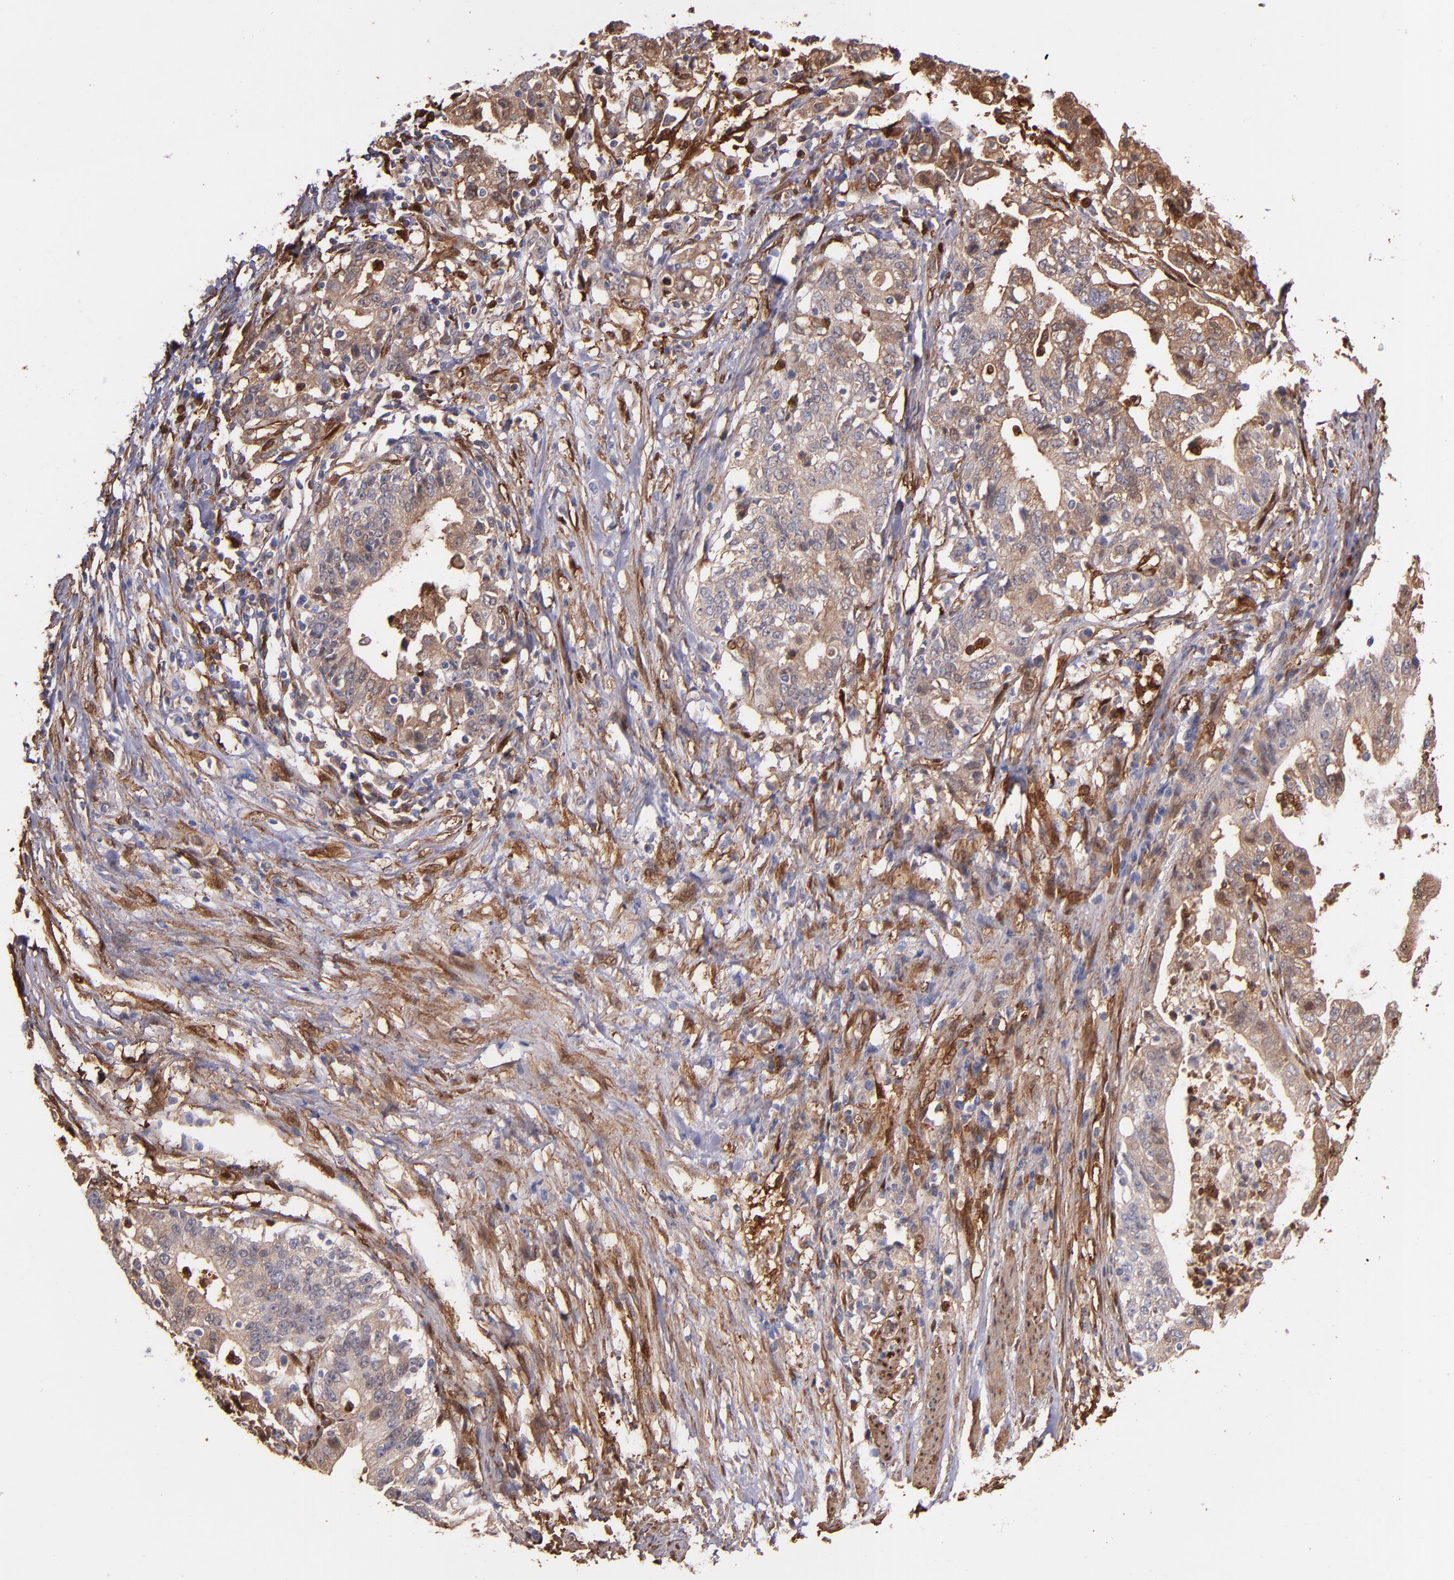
{"staining": {"intensity": "moderate", "quantity": ">75%", "location": "cytoplasmic/membranous"}, "tissue": "stomach cancer", "cell_type": "Tumor cells", "image_type": "cancer", "snomed": [{"axis": "morphology", "description": "Adenocarcinoma, NOS"}, {"axis": "topography", "description": "Stomach, upper"}], "caption": "This histopathology image demonstrates stomach cancer stained with immunohistochemistry (IHC) to label a protein in brown. The cytoplasmic/membranous of tumor cells show moderate positivity for the protein. Nuclei are counter-stained blue.", "gene": "VCL", "patient": {"sex": "female", "age": 50}}